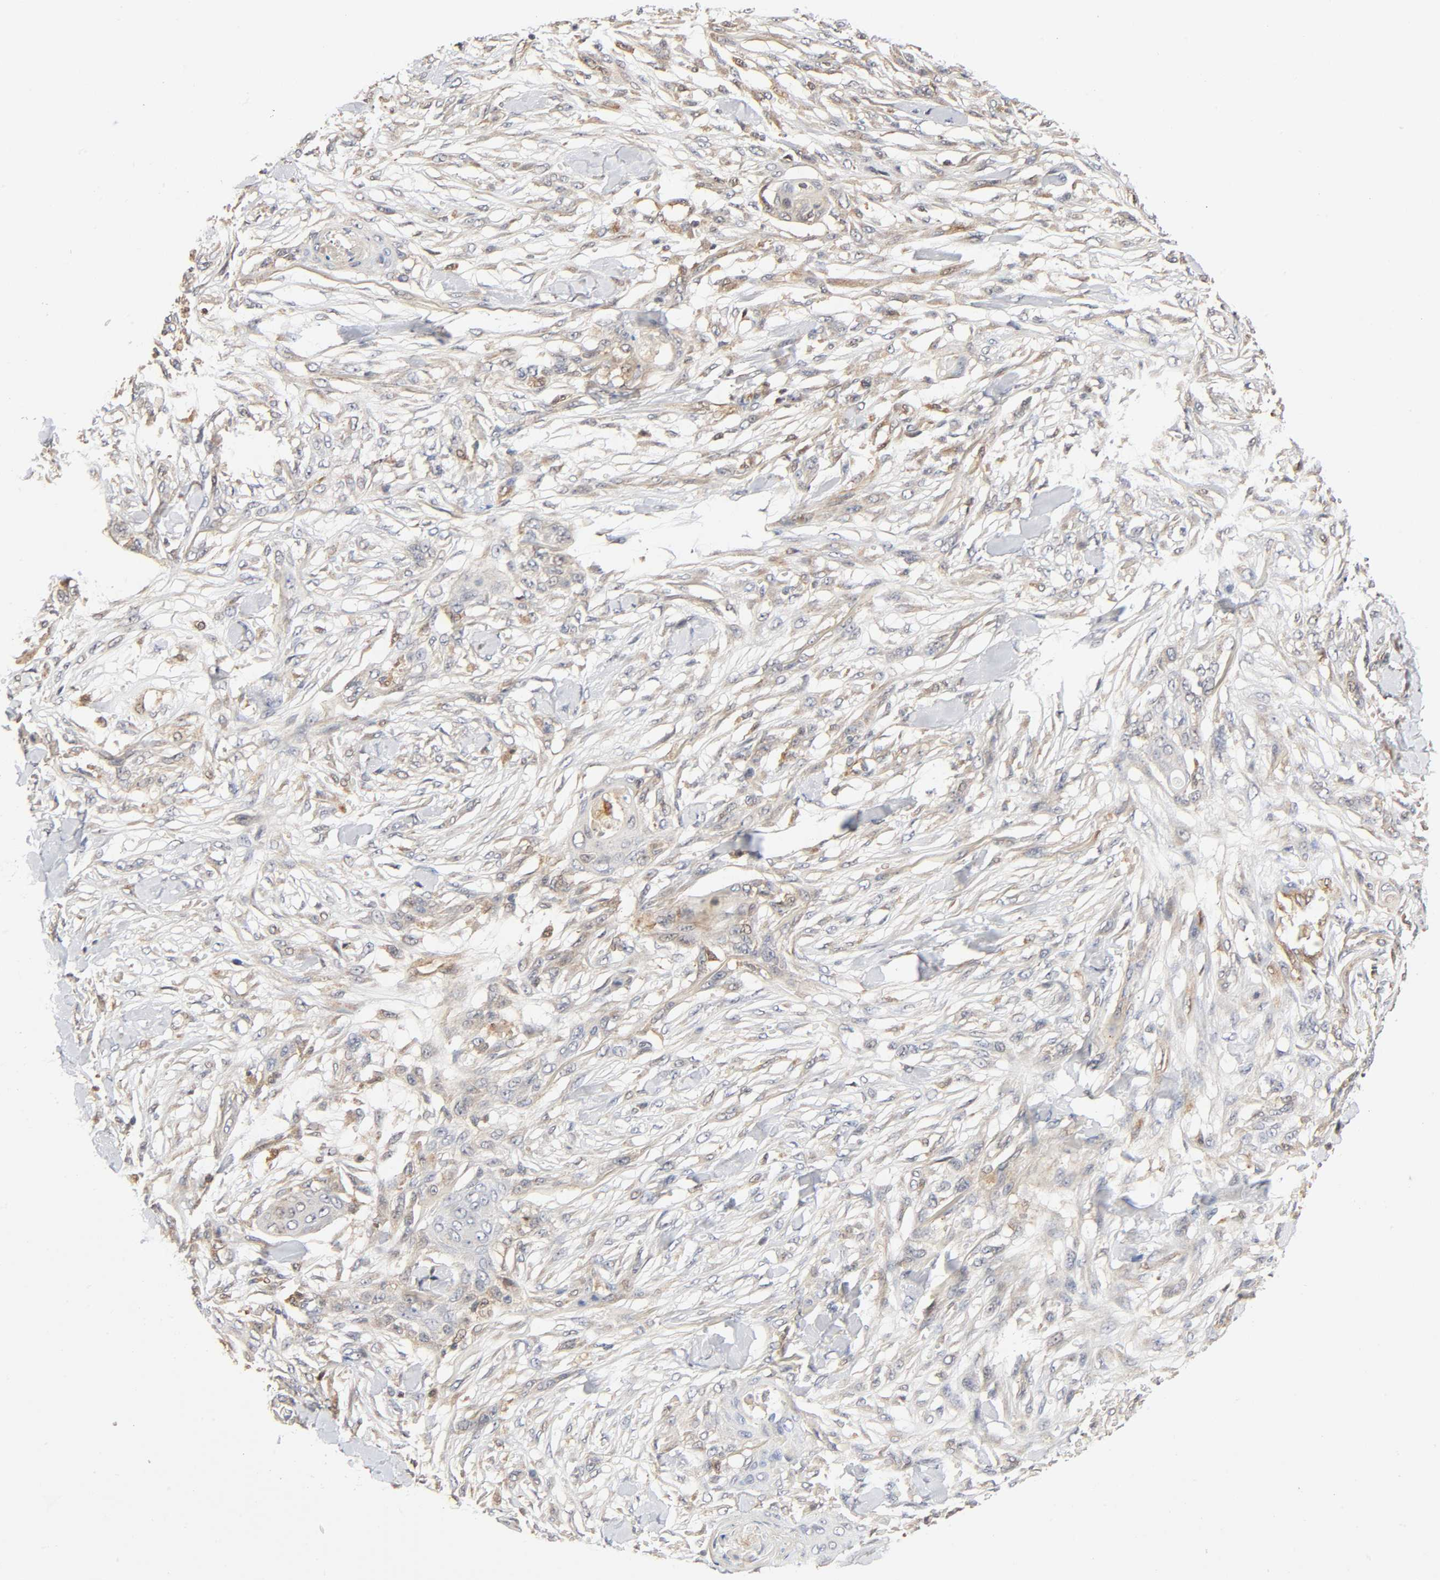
{"staining": {"intensity": "weak", "quantity": "25%-75%", "location": "cytoplasmic/membranous"}, "tissue": "skin cancer", "cell_type": "Tumor cells", "image_type": "cancer", "snomed": [{"axis": "morphology", "description": "Normal tissue, NOS"}, {"axis": "morphology", "description": "Squamous cell carcinoma, NOS"}, {"axis": "topography", "description": "Skin"}], "caption": "This is an image of immunohistochemistry staining of skin cancer, which shows weak positivity in the cytoplasmic/membranous of tumor cells.", "gene": "CASP9", "patient": {"sex": "female", "age": 59}}